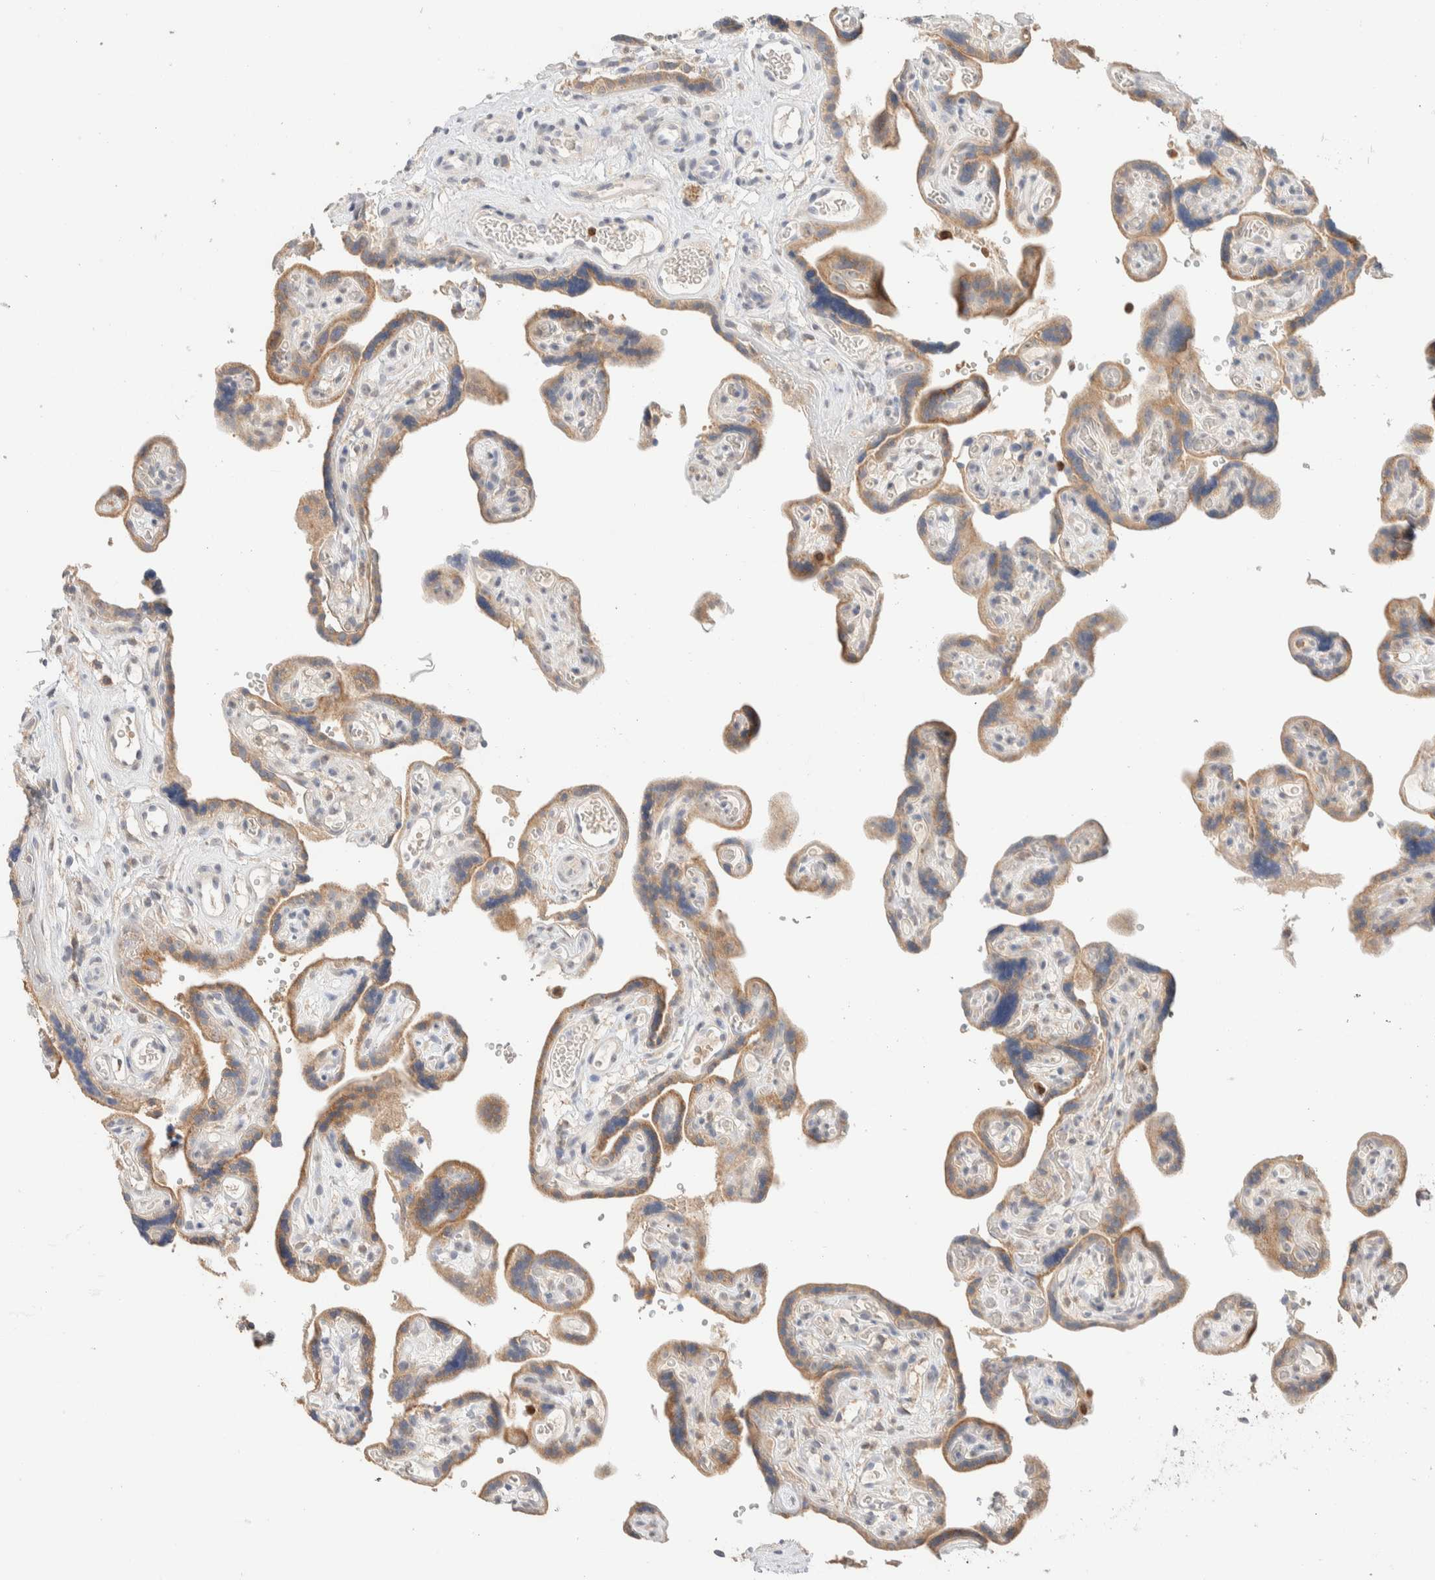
{"staining": {"intensity": "negative", "quantity": "none", "location": "none"}, "tissue": "placenta", "cell_type": "Decidual cells", "image_type": "normal", "snomed": [{"axis": "morphology", "description": "Normal tissue, NOS"}, {"axis": "topography", "description": "Placenta"}], "caption": "The histopathology image displays no staining of decidual cells in unremarkable placenta. (Brightfield microscopy of DAB IHC at high magnification).", "gene": "HDHD3", "patient": {"sex": "female", "age": 30}}